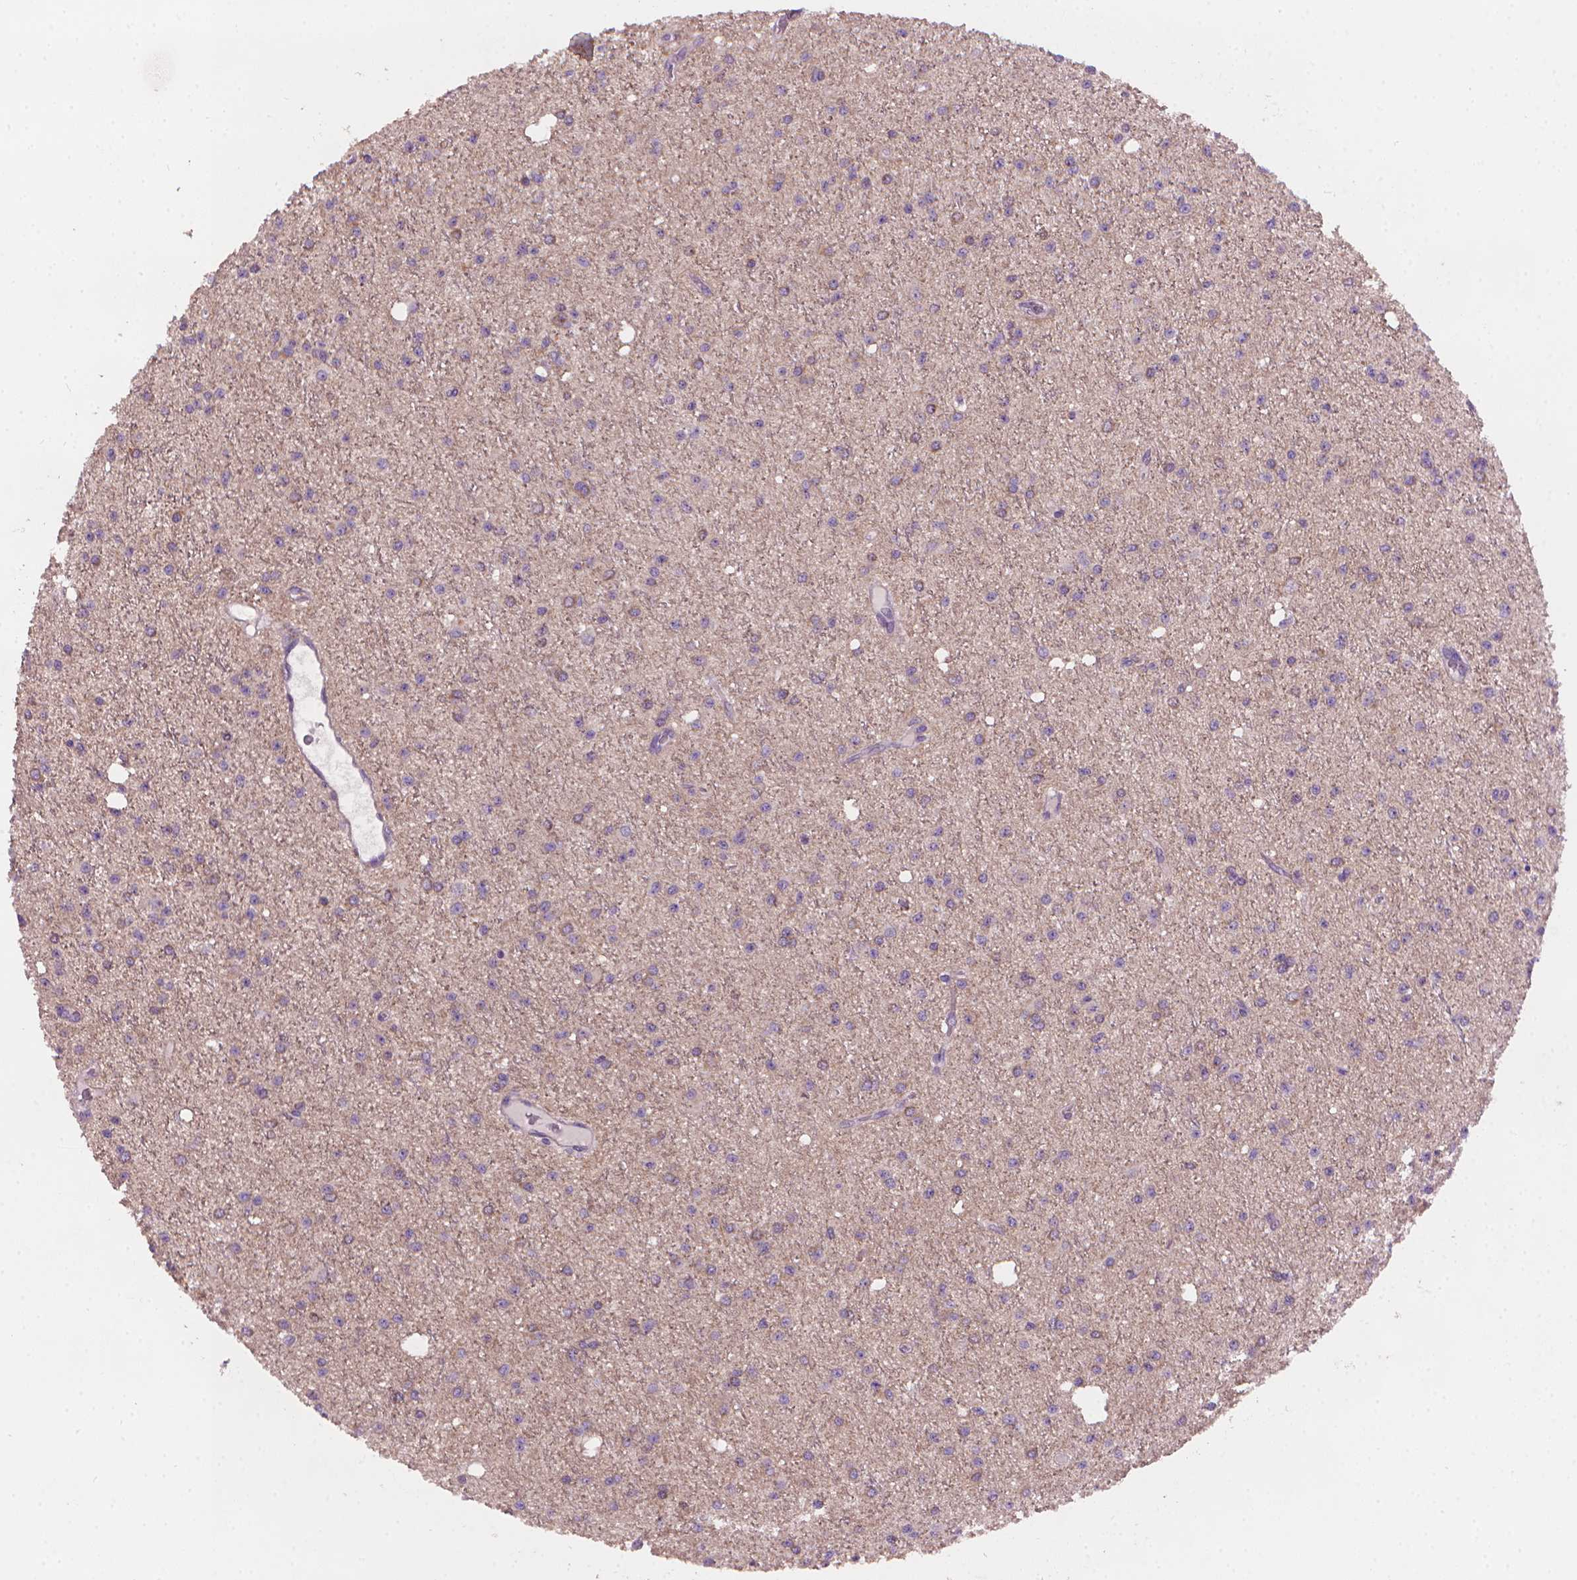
{"staining": {"intensity": "negative", "quantity": "none", "location": "none"}, "tissue": "glioma", "cell_type": "Tumor cells", "image_type": "cancer", "snomed": [{"axis": "morphology", "description": "Glioma, malignant, Low grade"}, {"axis": "topography", "description": "Brain"}], "caption": "Image shows no protein positivity in tumor cells of low-grade glioma (malignant) tissue.", "gene": "AMMECR1", "patient": {"sex": "male", "age": 27}}